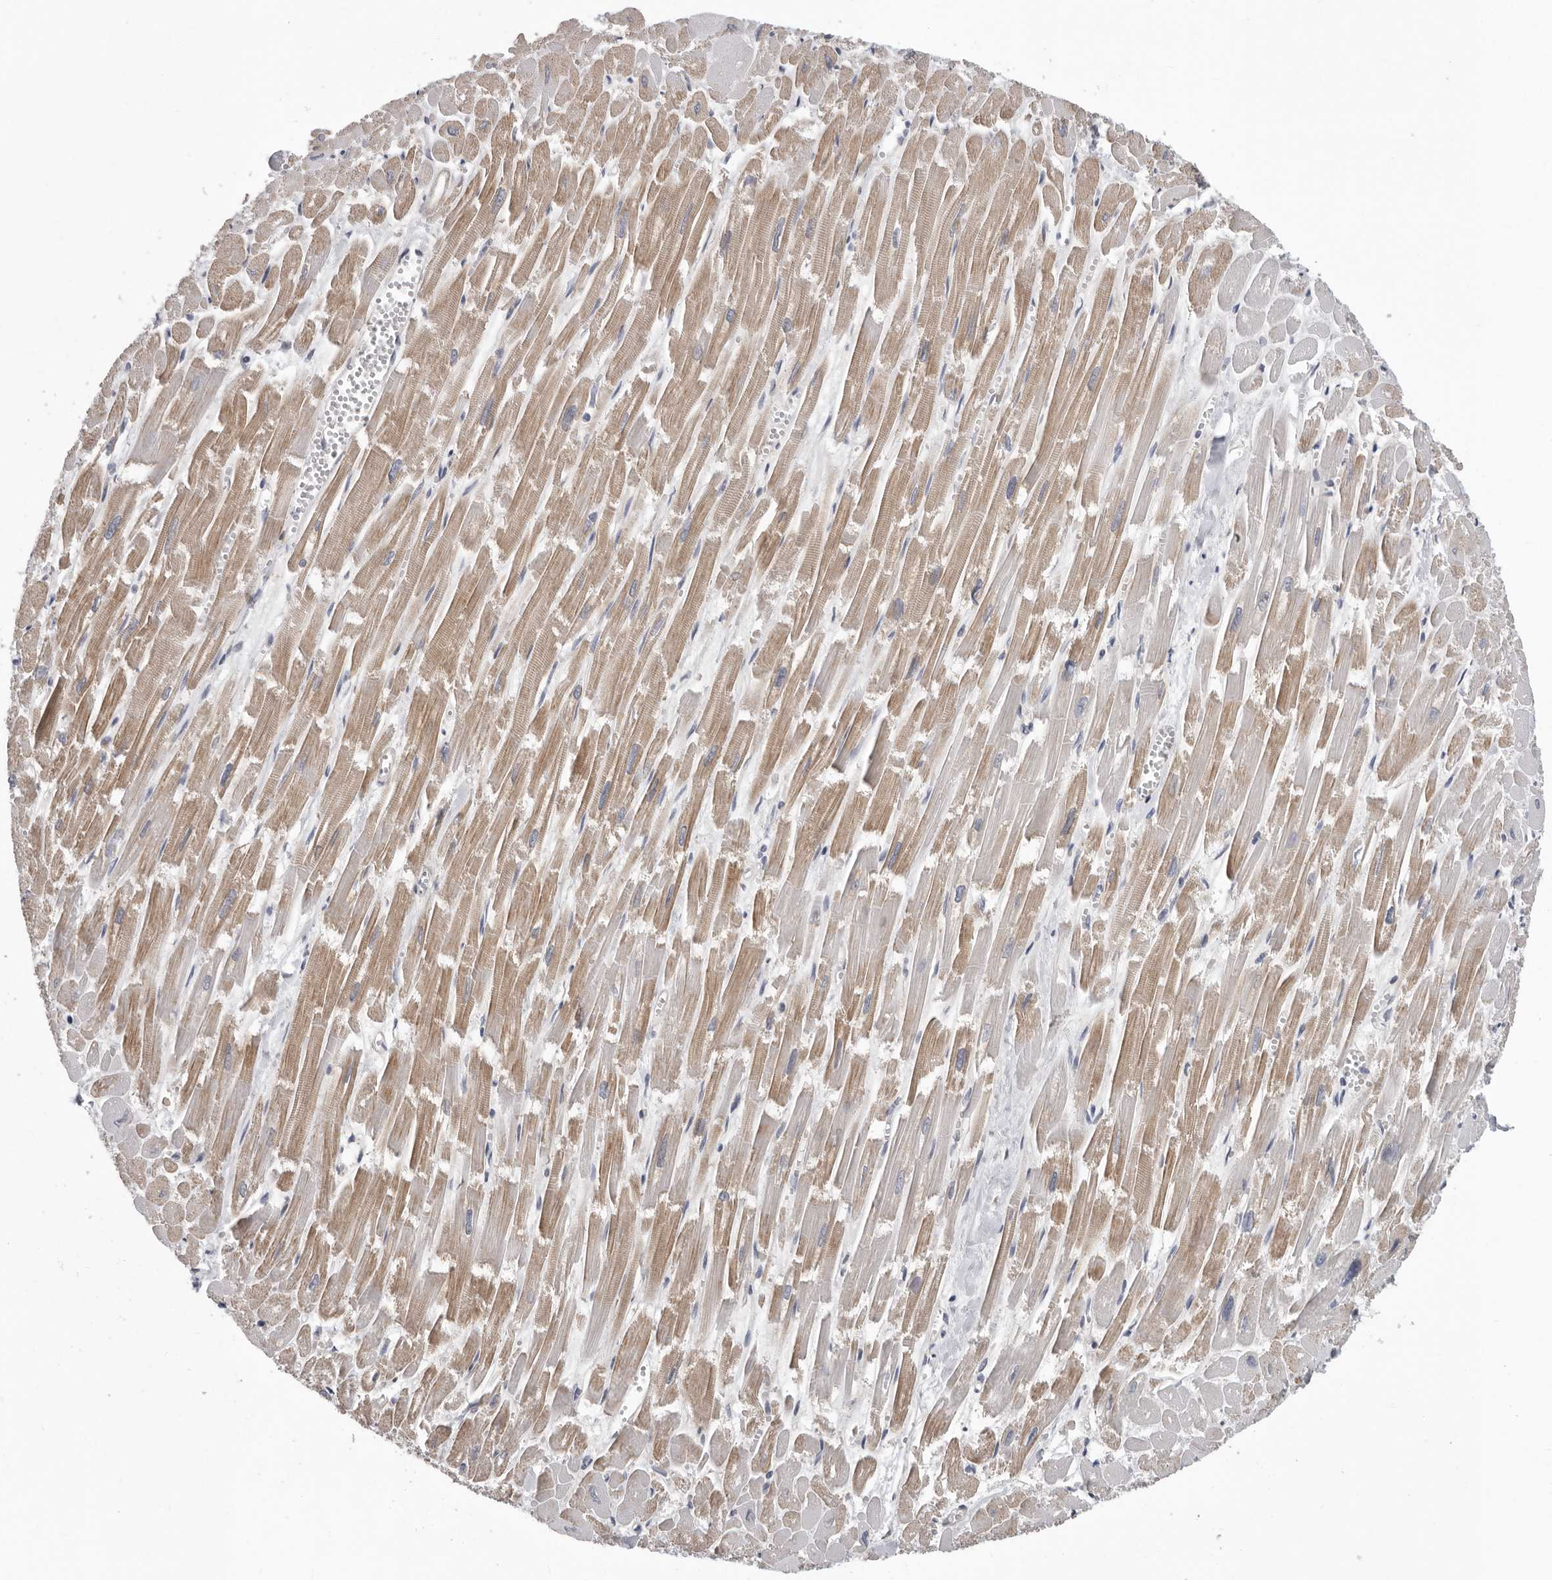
{"staining": {"intensity": "moderate", "quantity": ">75%", "location": "cytoplasmic/membranous"}, "tissue": "heart muscle", "cell_type": "Cardiomyocytes", "image_type": "normal", "snomed": [{"axis": "morphology", "description": "Normal tissue, NOS"}, {"axis": "topography", "description": "Heart"}], "caption": "Normal heart muscle demonstrates moderate cytoplasmic/membranous expression in about >75% of cardiomyocytes.", "gene": "ATXN3L", "patient": {"sex": "male", "age": 54}}